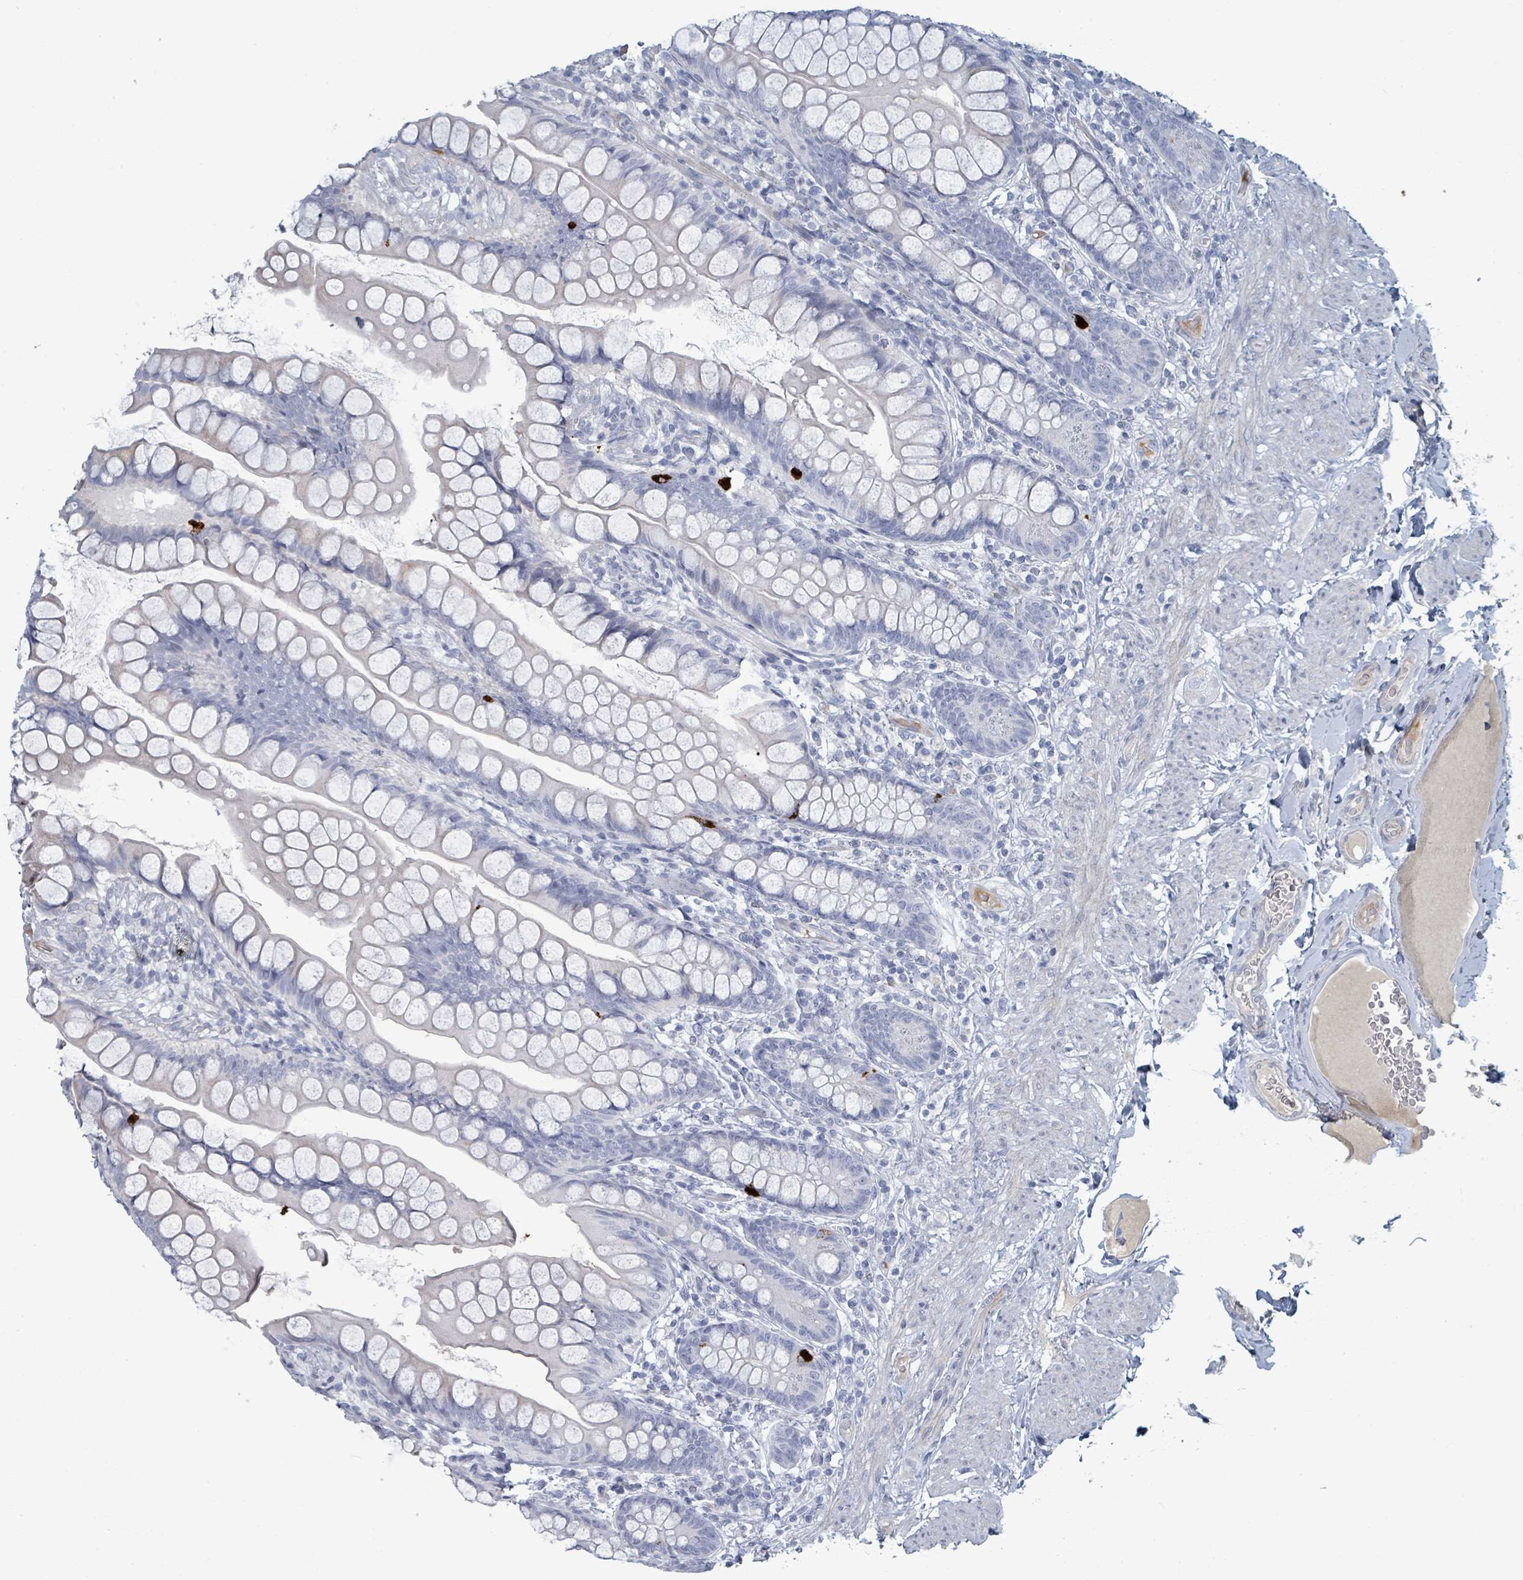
{"staining": {"intensity": "negative", "quantity": "none", "location": "none"}, "tissue": "small intestine", "cell_type": "Glandular cells", "image_type": "normal", "snomed": [{"axis": "morphology", "description": "Normal tissue, NOS"}, {"axis": "topography", "description": "Small intestine"}], "caption": "This photomicrograph is of benign small intestine stained with immunohistochemistry to label a protein in brown with the nuclei are counter-stained blue. There is no expression in glandular cells. (DAB (3,3'-diaminobenzidine) immunohistochemistry (IHC) visualized using brightfield microscopy, high magnification).", "gene": "RAB33B", "patient": {"sex": "male", "age": 70}}